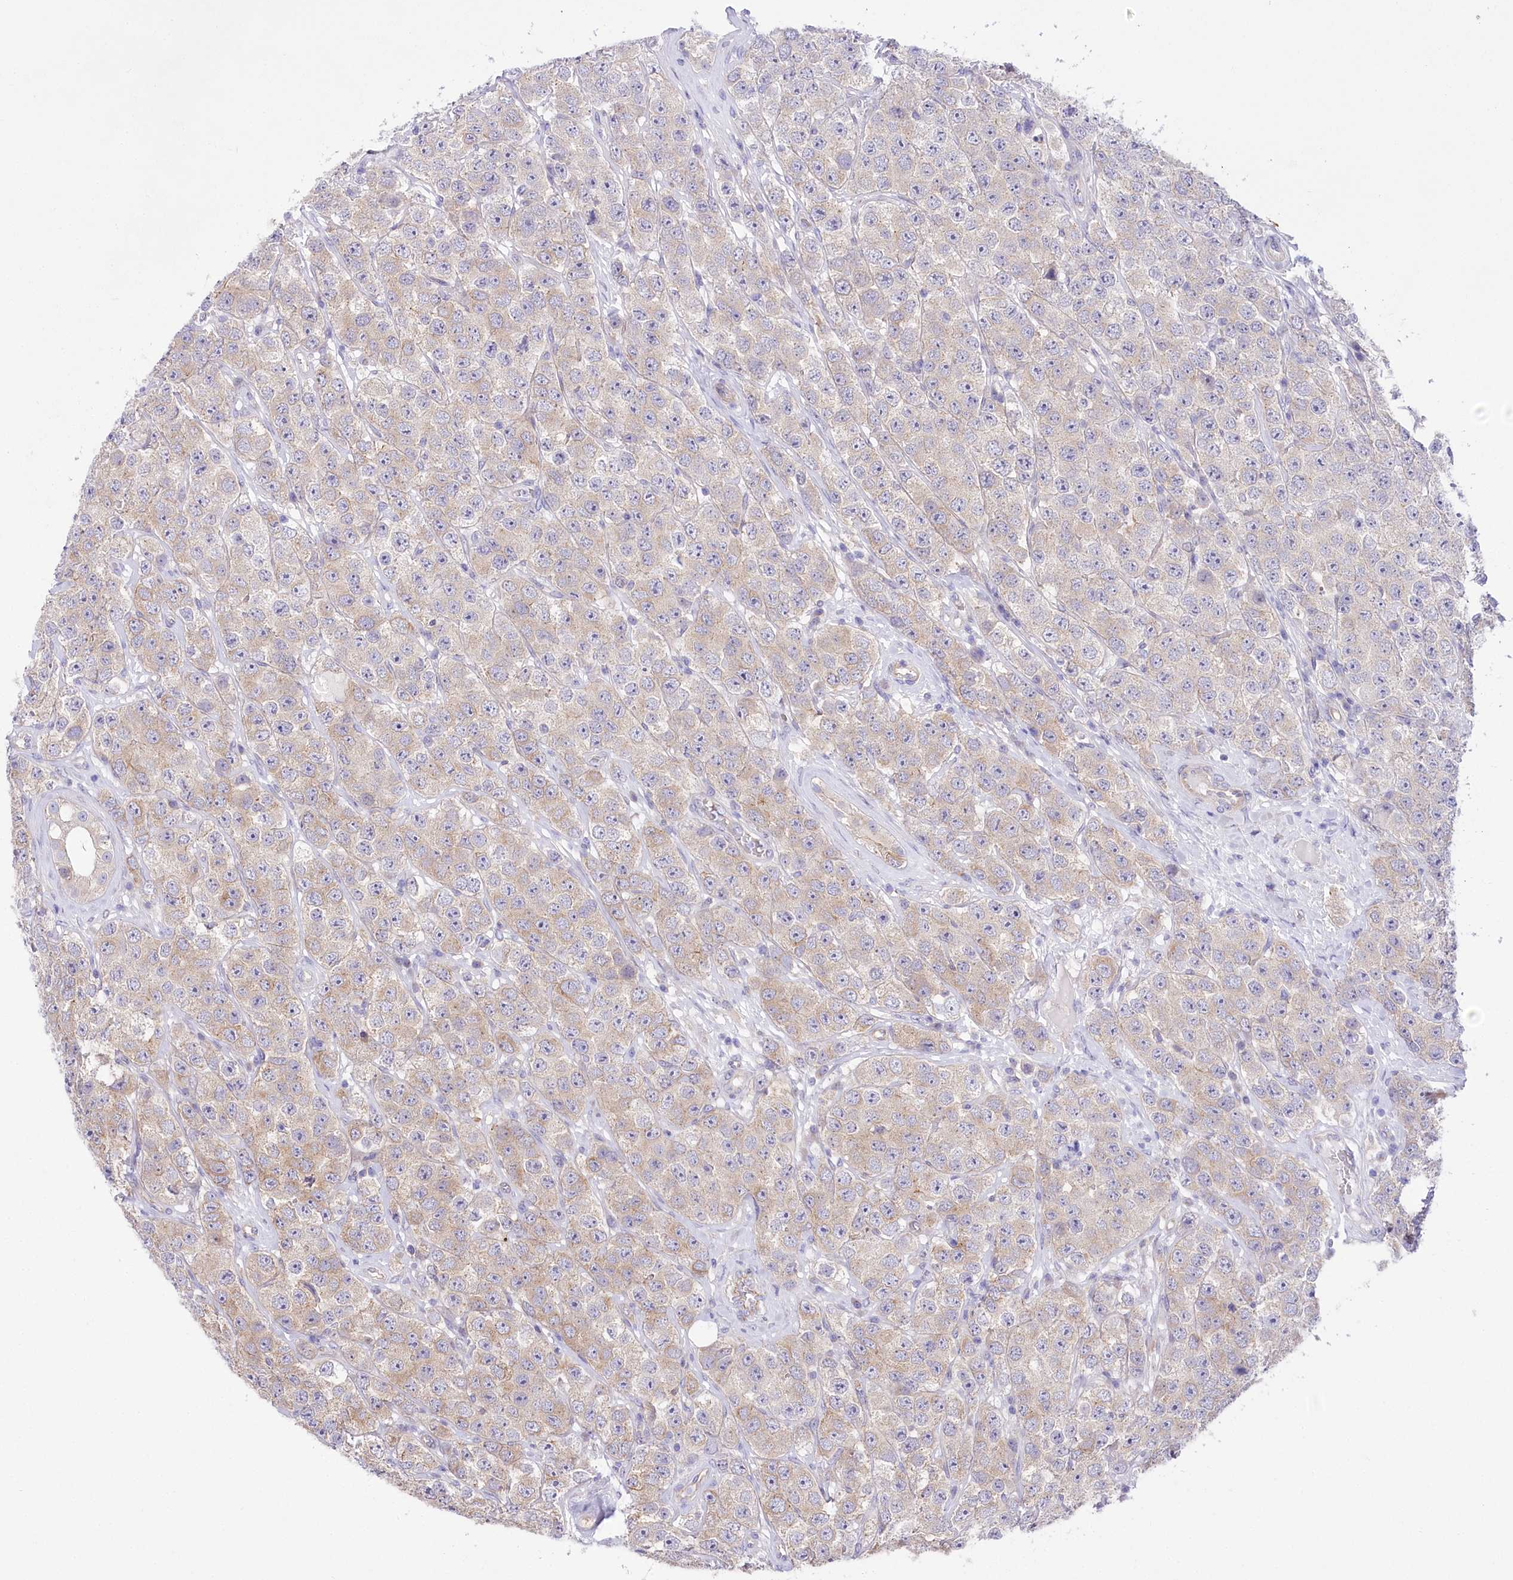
{"staining": {"intensity": "weak", "quantity": "<25%", "location": "cytoplasmic/membranous"}, "tissue": "testis cancer", "cell_type": "Tumor cells", "image_type": "cancer", "snomed": [{"axis": "morphology", "description": "Seminoma, NOS"}, {"axis": "topography", "description": "Testis"}], "caption": "Micrograph shows no protein staining in tumor cells of testis cancer tissue. The staining is performed using DAB (3,3'-diaminobenzidine) brown chromogen with nuclei counter-stained in using hematoxylin.", "gene": "LRRC34", "patient": {"sex": "male", "age": 28}}